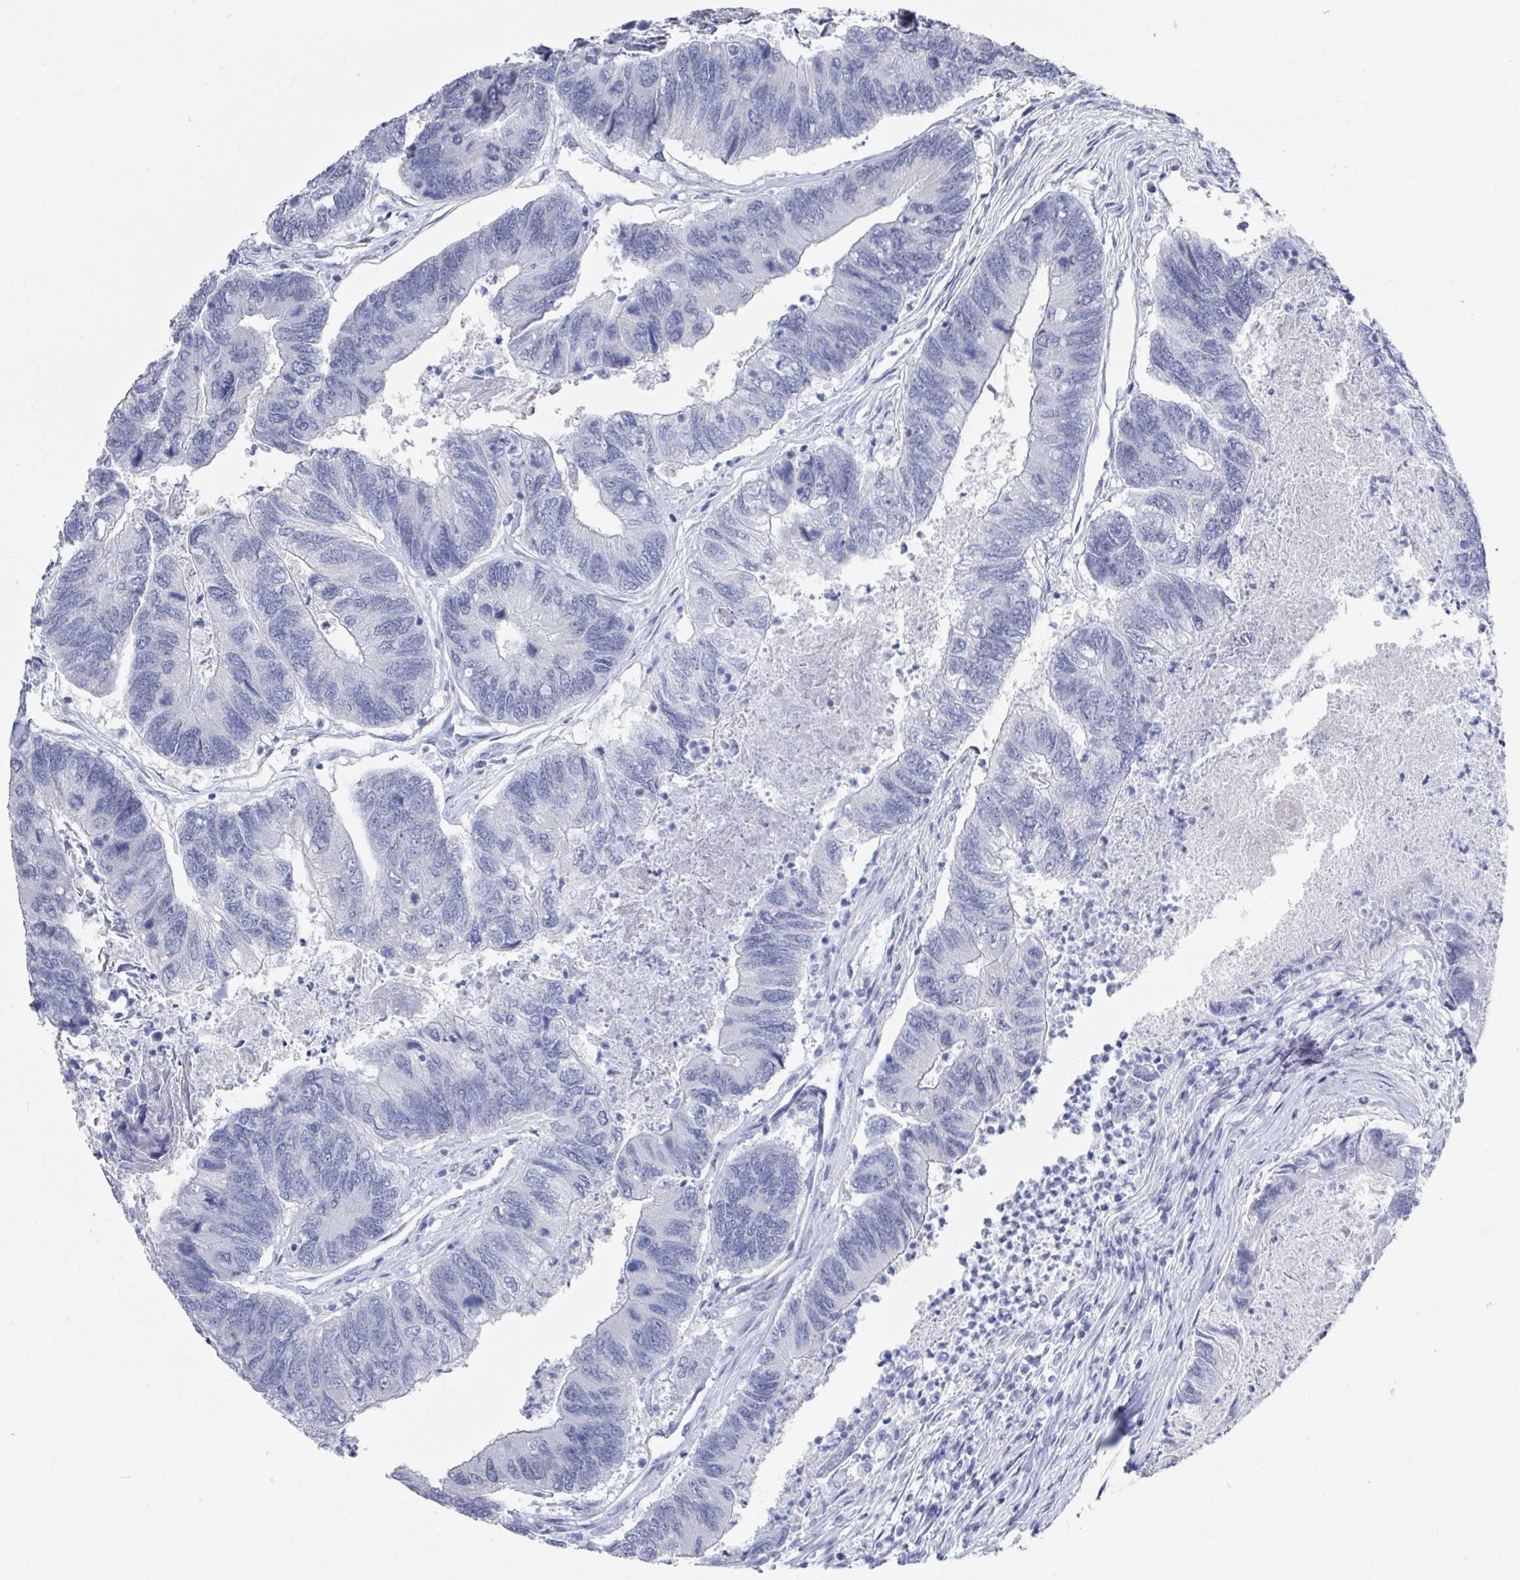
{"staining": {"intensity": "negative", "quantity": "none", "location": "none"}, "tissue": "colorectal cancer", "cell_type": "Tumor cells", "image_type": "cancer", "snomed": [{"axis": "morphology", "description": "Adenocarcinoma, NOS"}, {"axis": "topography", "description": "Colon"}], "caption": "DAB (3,3'-diaminobenzidine) immunohistochemical staining of human adenocarcinoma (colorectal) demonstrates no significant staining in tumor cells.", "gene": "CAMKV", "patient": {"sex": "female", "age": 67}}